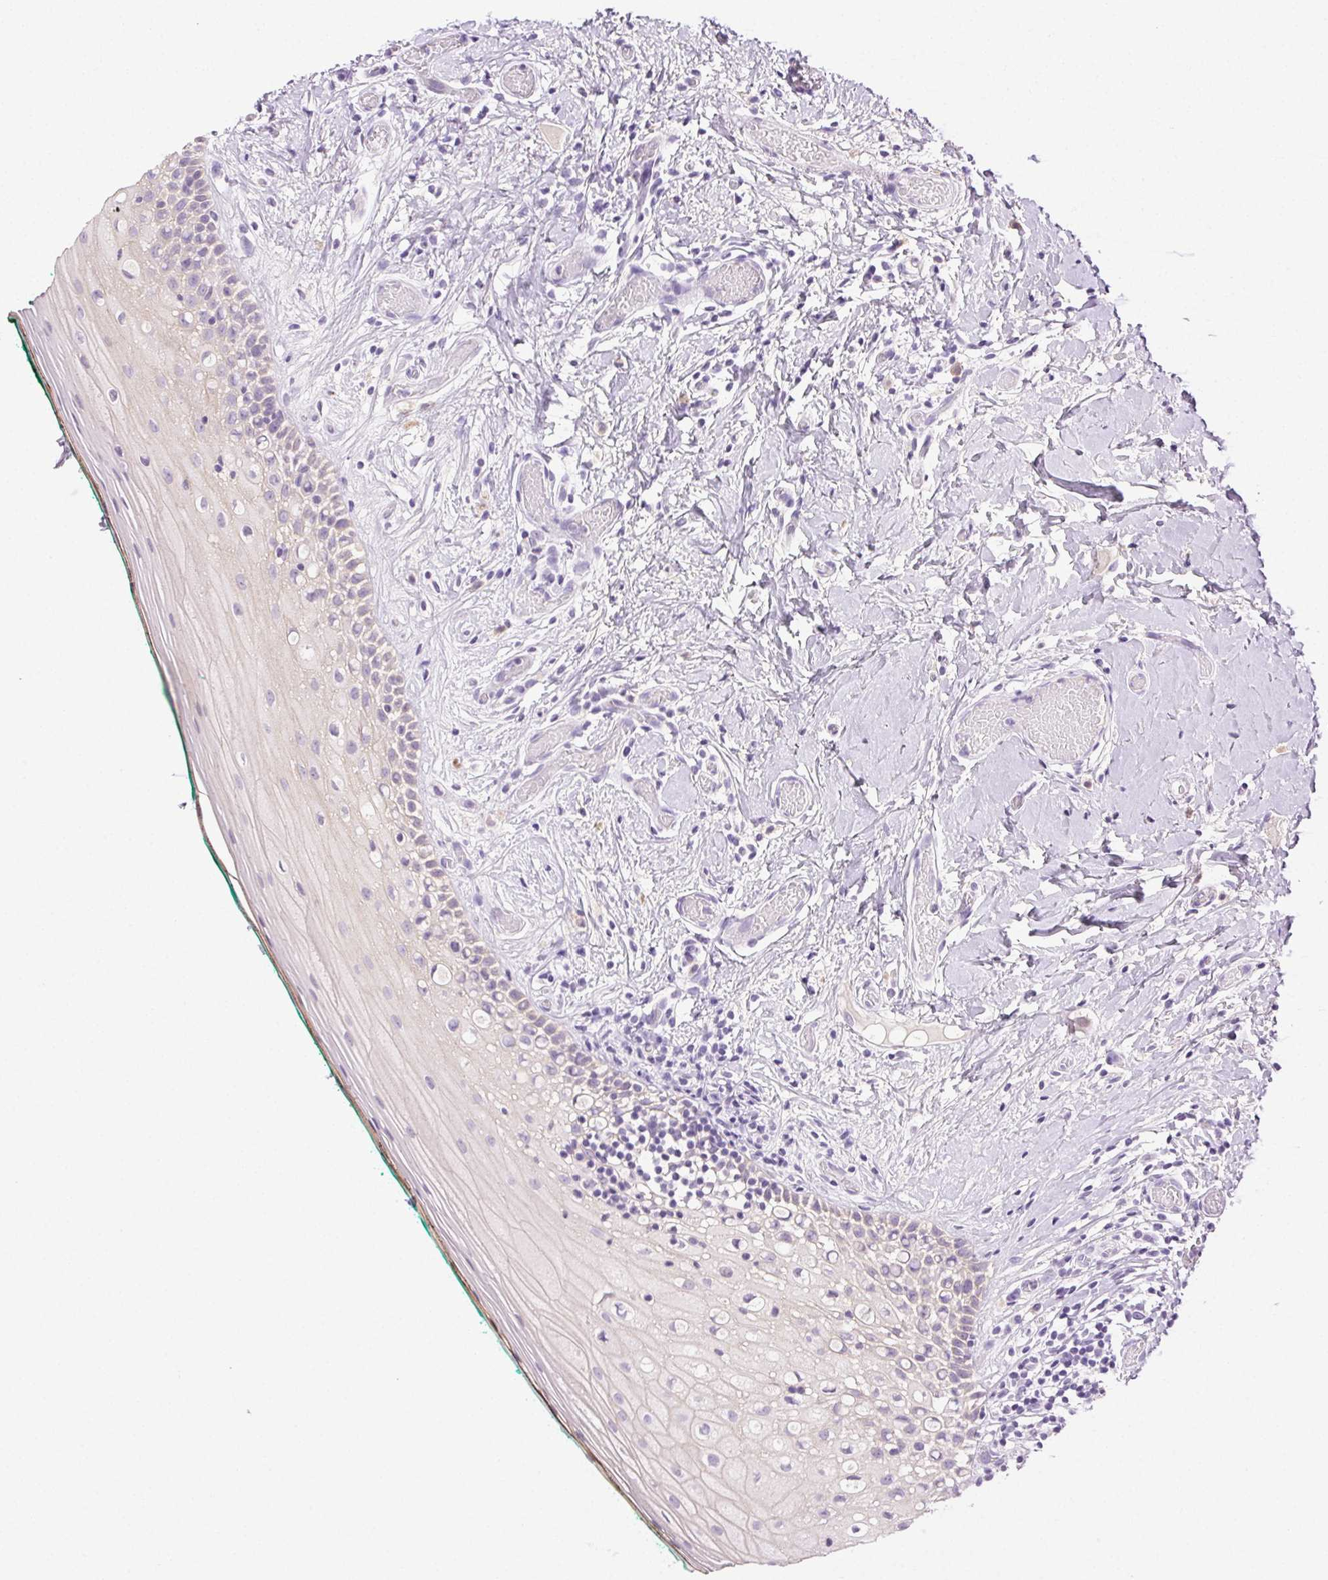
{"staining": {"intensity": "negative", "quantity": "none", "location": "none"}, "tissue": "oral mucosa", "cell_type": "Squamous epithelial cells", "image_type": "normal", "snomed": [{"axis": "morphology", "description": "Normal tissue, NOS"}, {"axis": "topography", "description": "Oral tissue"}], "caption": "This is an immunohistochemistry histopathology image of unremarkable oral mucosa. There is no expression in squamous epithelial cells.", "gene": "CLDN10", "patient": {"sex": "female", "age": 83}}